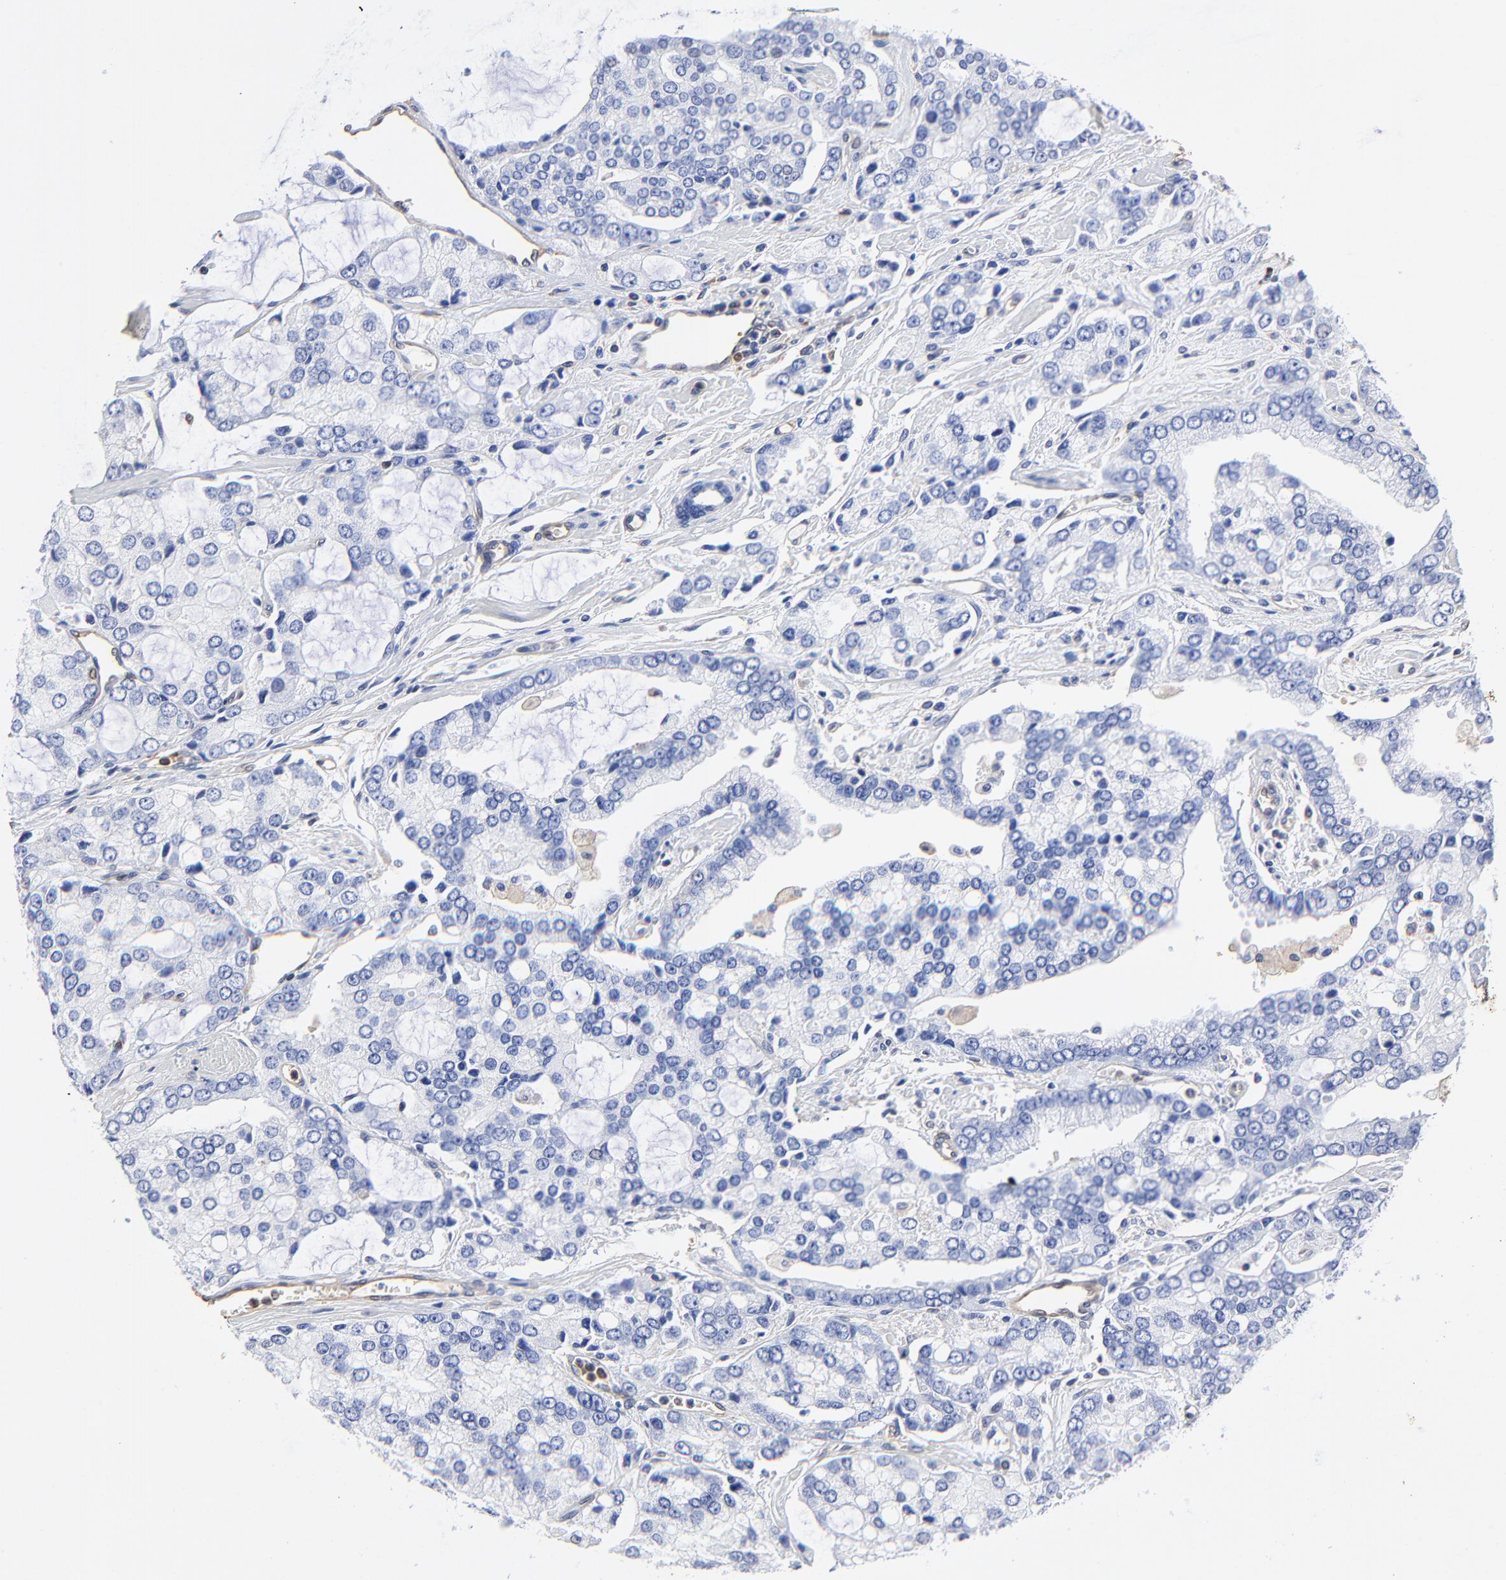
{"staining": {"intensity": "negative", "quantity": "none", "location": "none"}, "tissue": "prostate cancer", "cell_type": "Tumor cells", "image_type": "cancer", "snomed": [{"axis": "morphology", "description": "Adenocarcinoma, High grade"}, {"axis": "topography", "description": "Prostate"}], "caption": "An IHC micrograph of adenocarcinoma (high-grade) (prostate) is shown. There is no staining in tumor cells of adenocarcinoma (high-grade) (prostate).", "gene": "TAGLN2", "patient": {"sex": "male", "age": 67}}